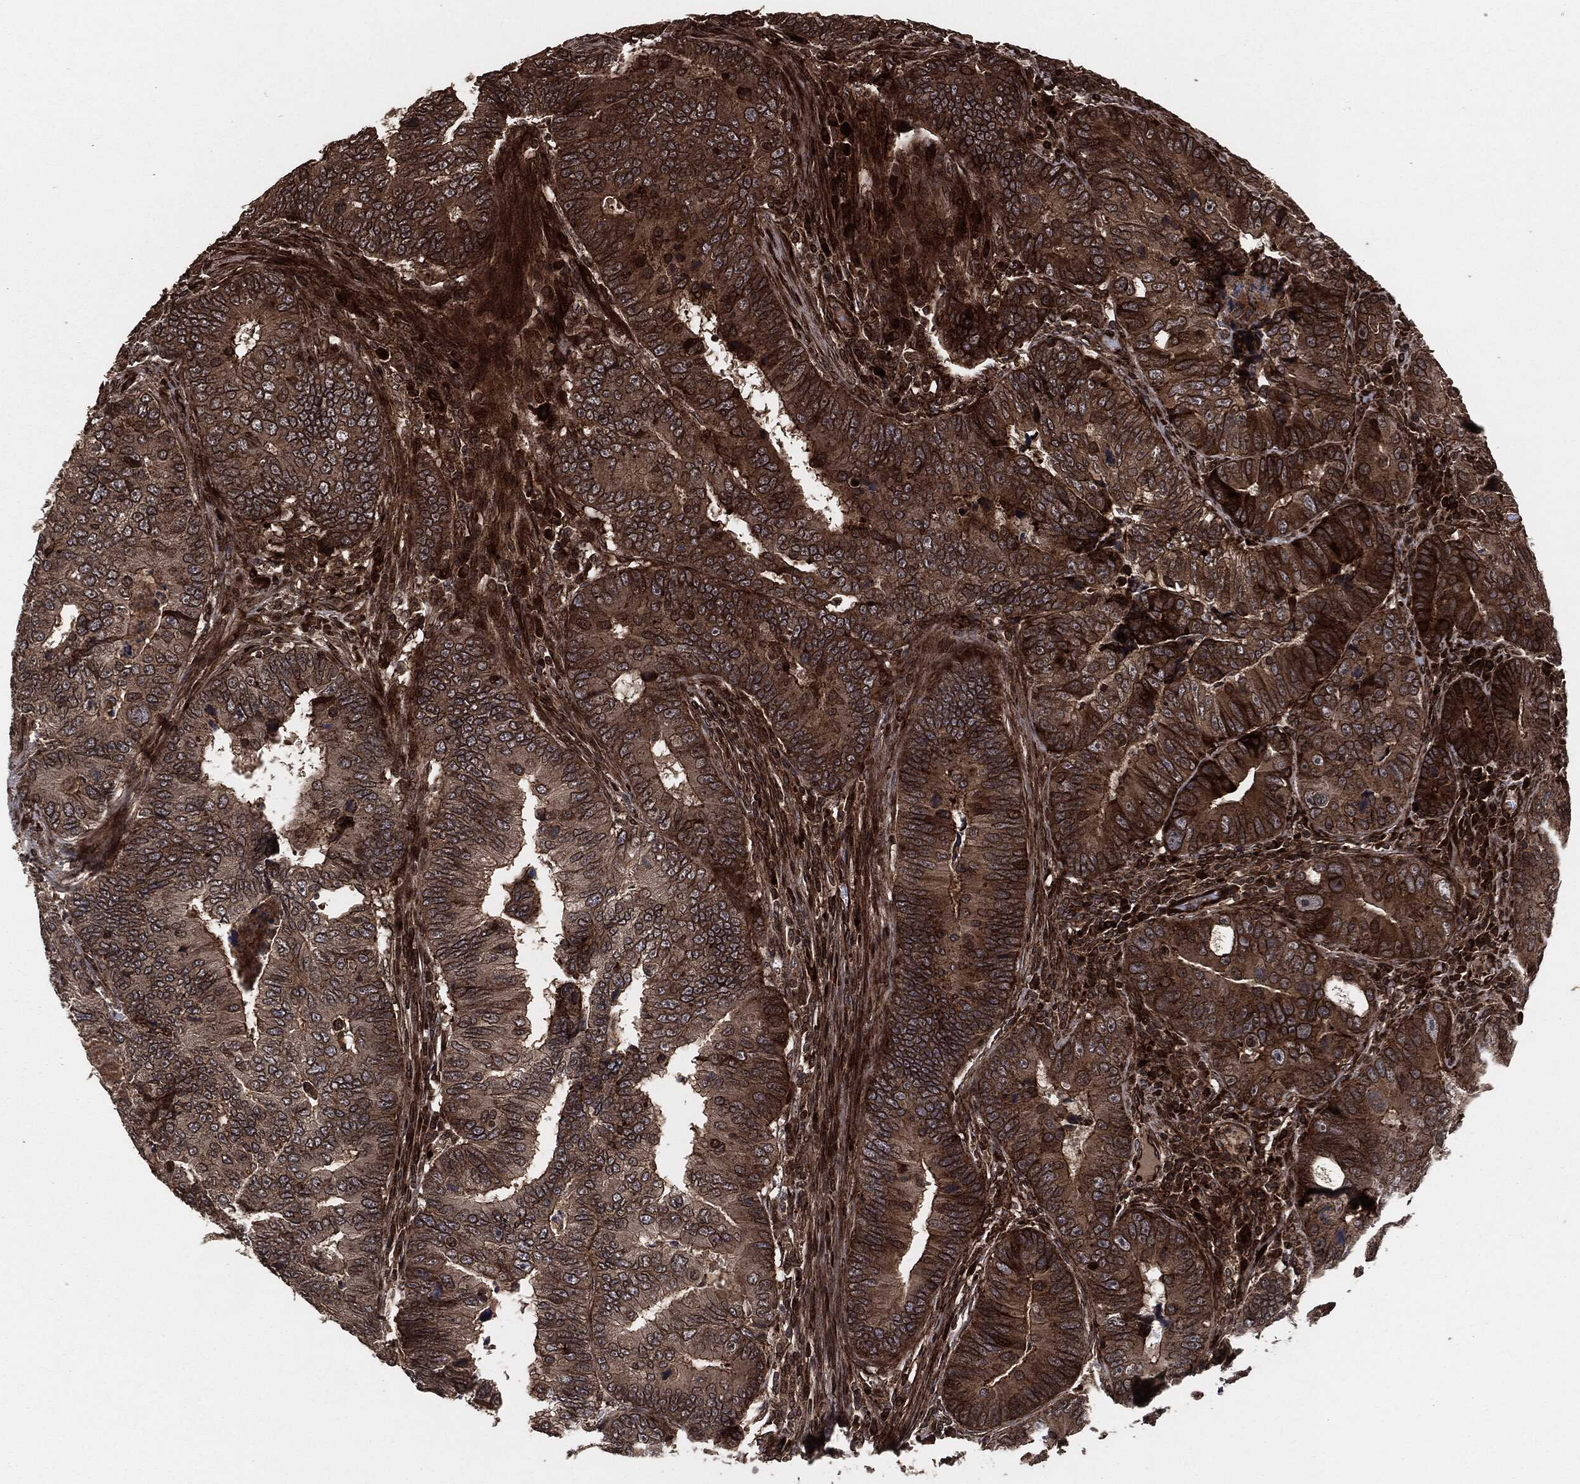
{"staining": {"intensity": "moderate", "quantity": "25%-75%", "location": "cytoplasmic/membranous"}, "tissue": "colorectal cancer", "cell_type": "Tumor cells", "image_type": "cancer", "snomed": [{"axis": "morphology", "description": "Adenocarcinoma, NOS"}, {"axis": "topography", "description": "Colon"}], "caption": "Immunohistochemistry (IHC) (DAB) staining of human colorectal adenocarcinoma demonstrates moderate cytoplasmic/membranous protein staining in approximately 25%-75% of tumor cells.", "gene": "IFIT1", "patient": {"sex": "female", "age": 72}}